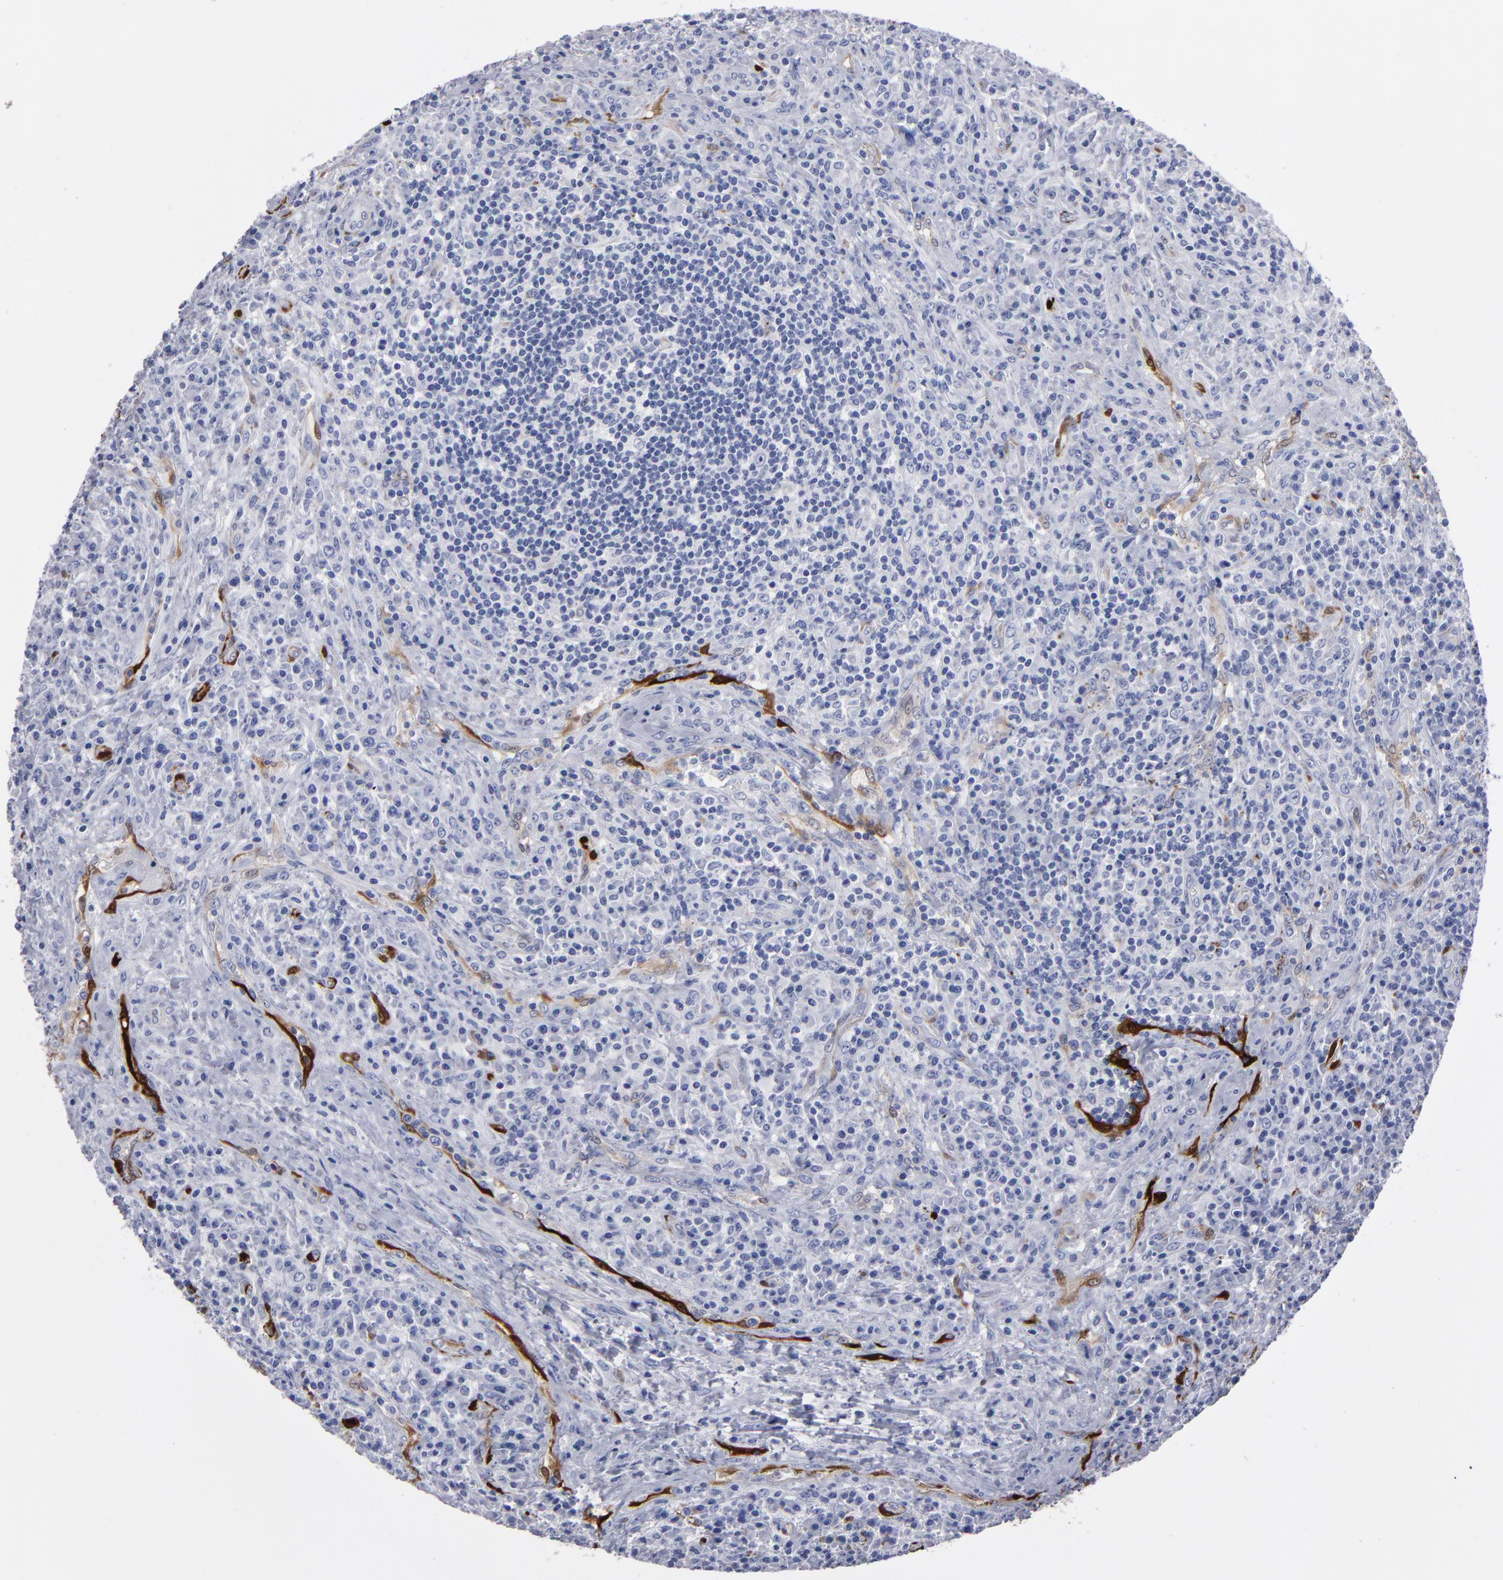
{"staining": {"intensity": "negative", "quantity": "none", "location": "none"}, "tissue": "lymphoma", "cell_type": "Tumor cells", "image_type": "cancer", "snomed": [{"axis": "morphology", "description": "Hodgkin's disease, NOS"}, {"axis": "topography", "description": "Lymph node"}], "caption": "This is a photomicrograph of immunohistochemistry (IHC) staining of lymphoma, which shows no positivity in tumor cells.", "gene": "FABP4", "patient": {"sex": "female", "age": 25}}